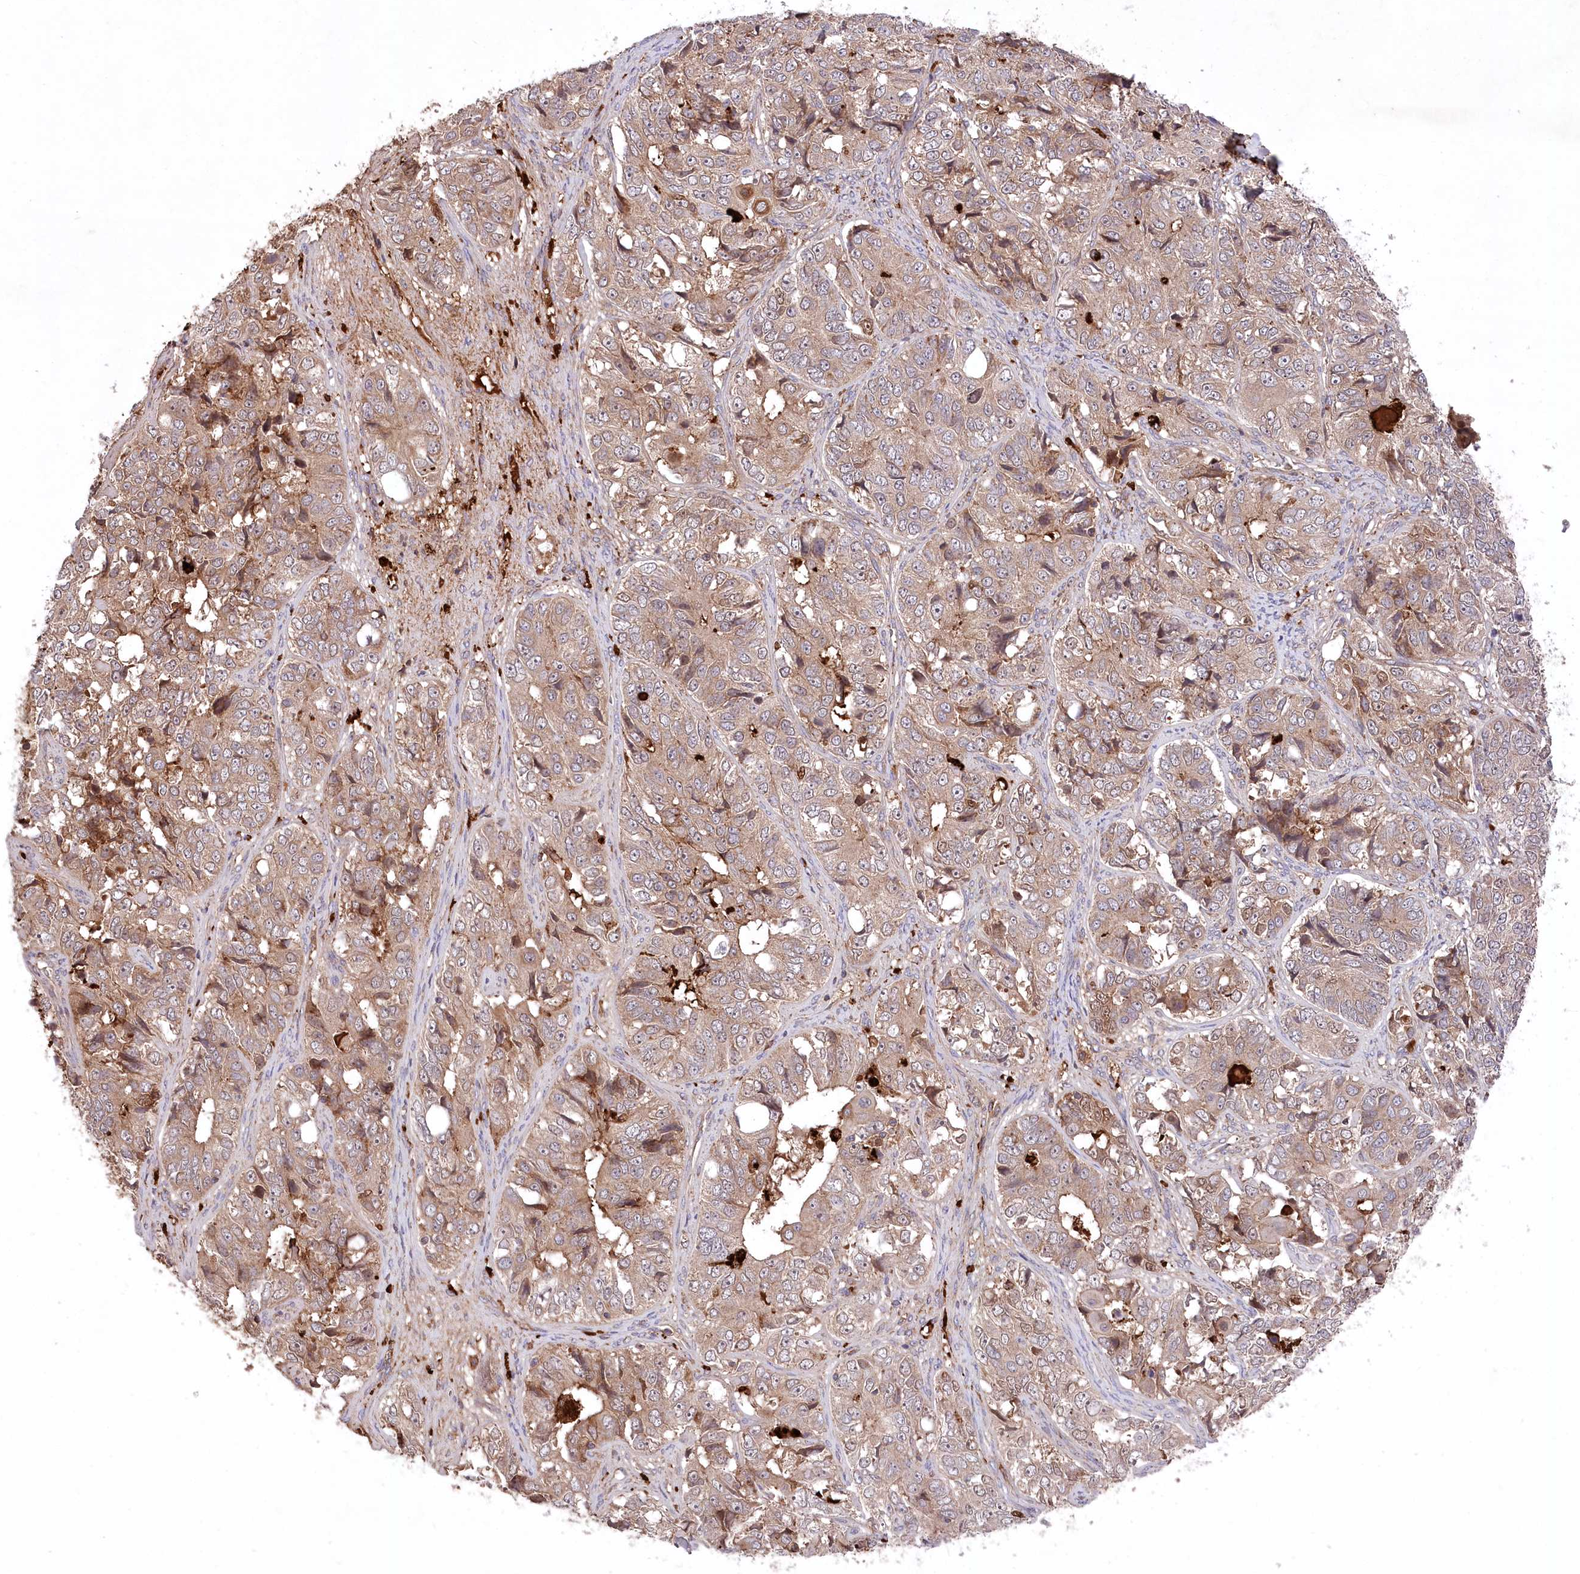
{"staining": {"intensity": "moderate", "quantity": ">75%", "location": "cytoplasmic/membranous"}, "tissue": "ovarian cancer", "cell_type": "Tumor cells", "image_type": "cancer", "snomed": [{"axis": "morphology", "description": "Carcinoma, endometroid"}, {"axis": "topography", "description": "Ovary"}], "caption": "A high-resolution histopathology image shows immunohistochemistry staining of ovarian cancer, which demonstrates moderate cytoplasmic/membranous staining in about >75% of tumor cells.", "gene": "PPP1R21", "patient": {"sex": "female", "age": 51}}